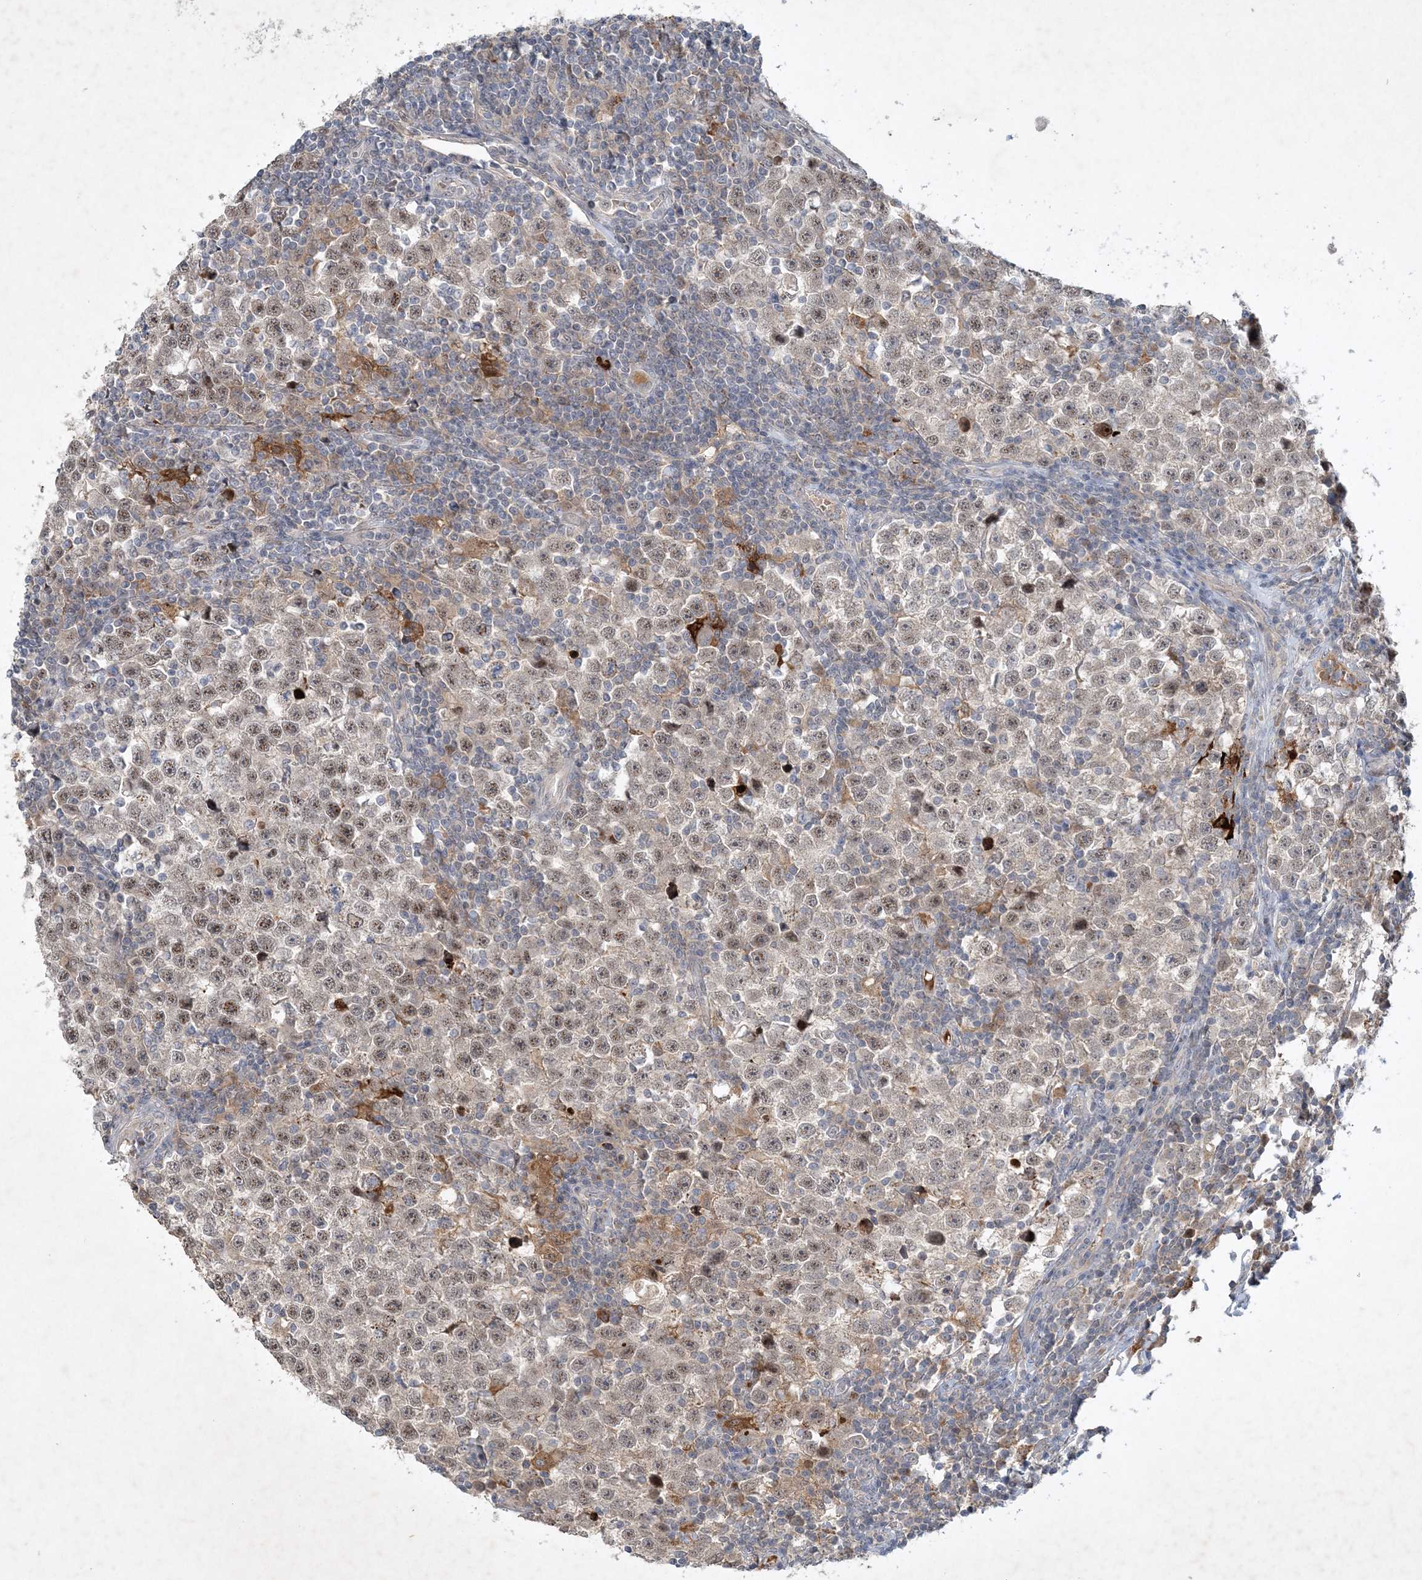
{"staining": {"intensity": "weak", "quantity": ">75%", "location": "nuclear"}, "tissue": "testis cancer", "cell_type": "Tumor cells", "image_type": "cancer", "snomed": [{"axis": "morphology", "description": "Normal tissue, NOS"}, {"axis": "morphology", "description": "Seminoma, NOS"}, {"axis": "topography", "description": "Testis"}], "caption": "The histopathology image shows staining of seminoma (testis), revealing weak nuclear protein expression (brown color) within tumor cells. (Stains: DAB in brown, nuclei in blue, Microscopy: brightfield microscopy at high magnification).", "gene": "THG1L", "patient": {"sex": "male", "age": 43}}